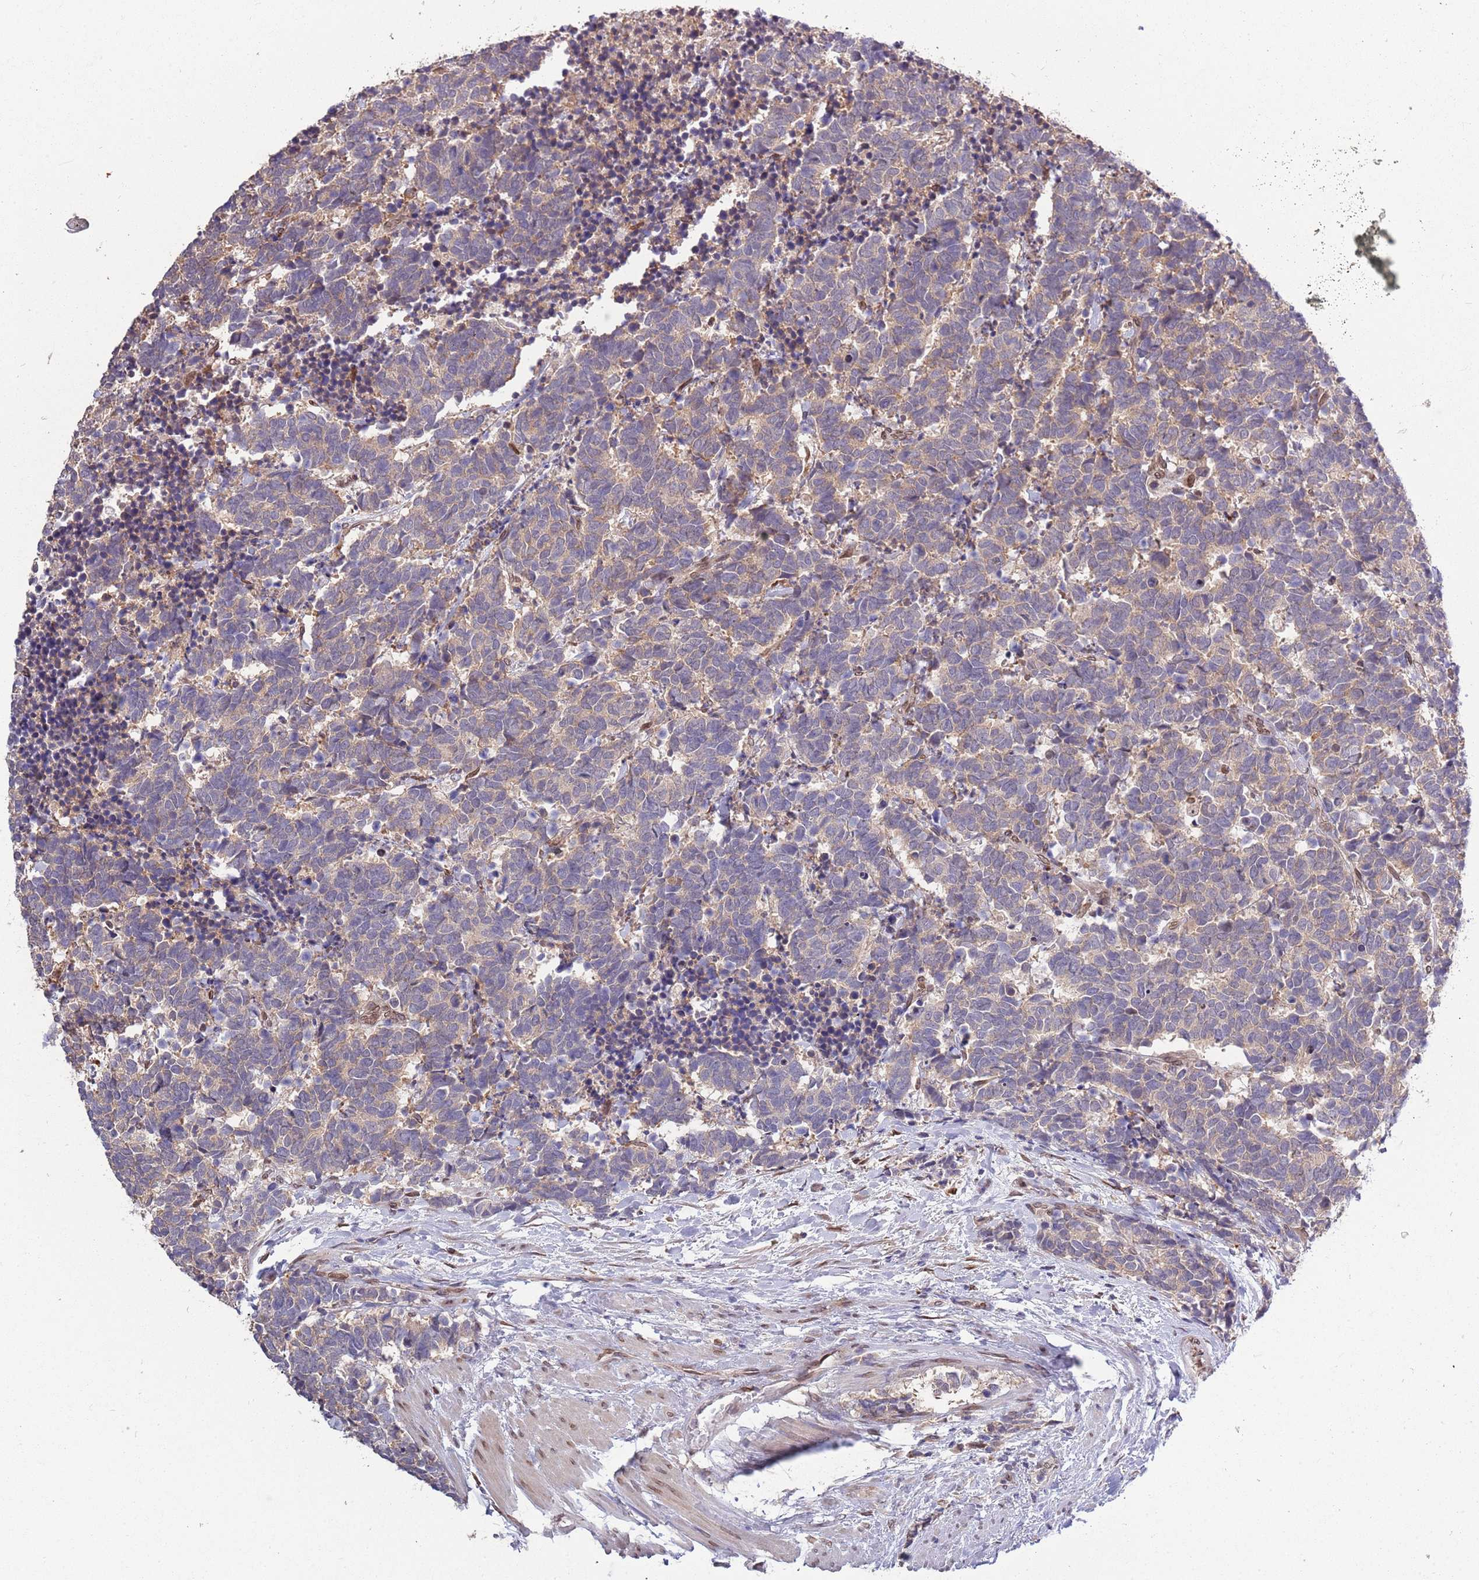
{"staining": {"intensity": "weak", "quantity": "25%-75%", "location": "cytoplasmic/membranous"}, "tissue": "carcinoid", "cell_type": "Tumor cells", "image_type": "cancer", "snomed": [{"axis": "morphology", "description": "Carcinoma, NOS"}, {"axis": "morphology", "description": "Carcinoid, malignant, NOS"}, {"axis": "topography", "description": "Prostate"}], "caption": "Carcinoid tissue shows weak cytoplasmic/membranous expression in approximately 25%-75% of tumor cells", "gene": "ZNF665", "patient": {"sex": "male", "age": 57}}